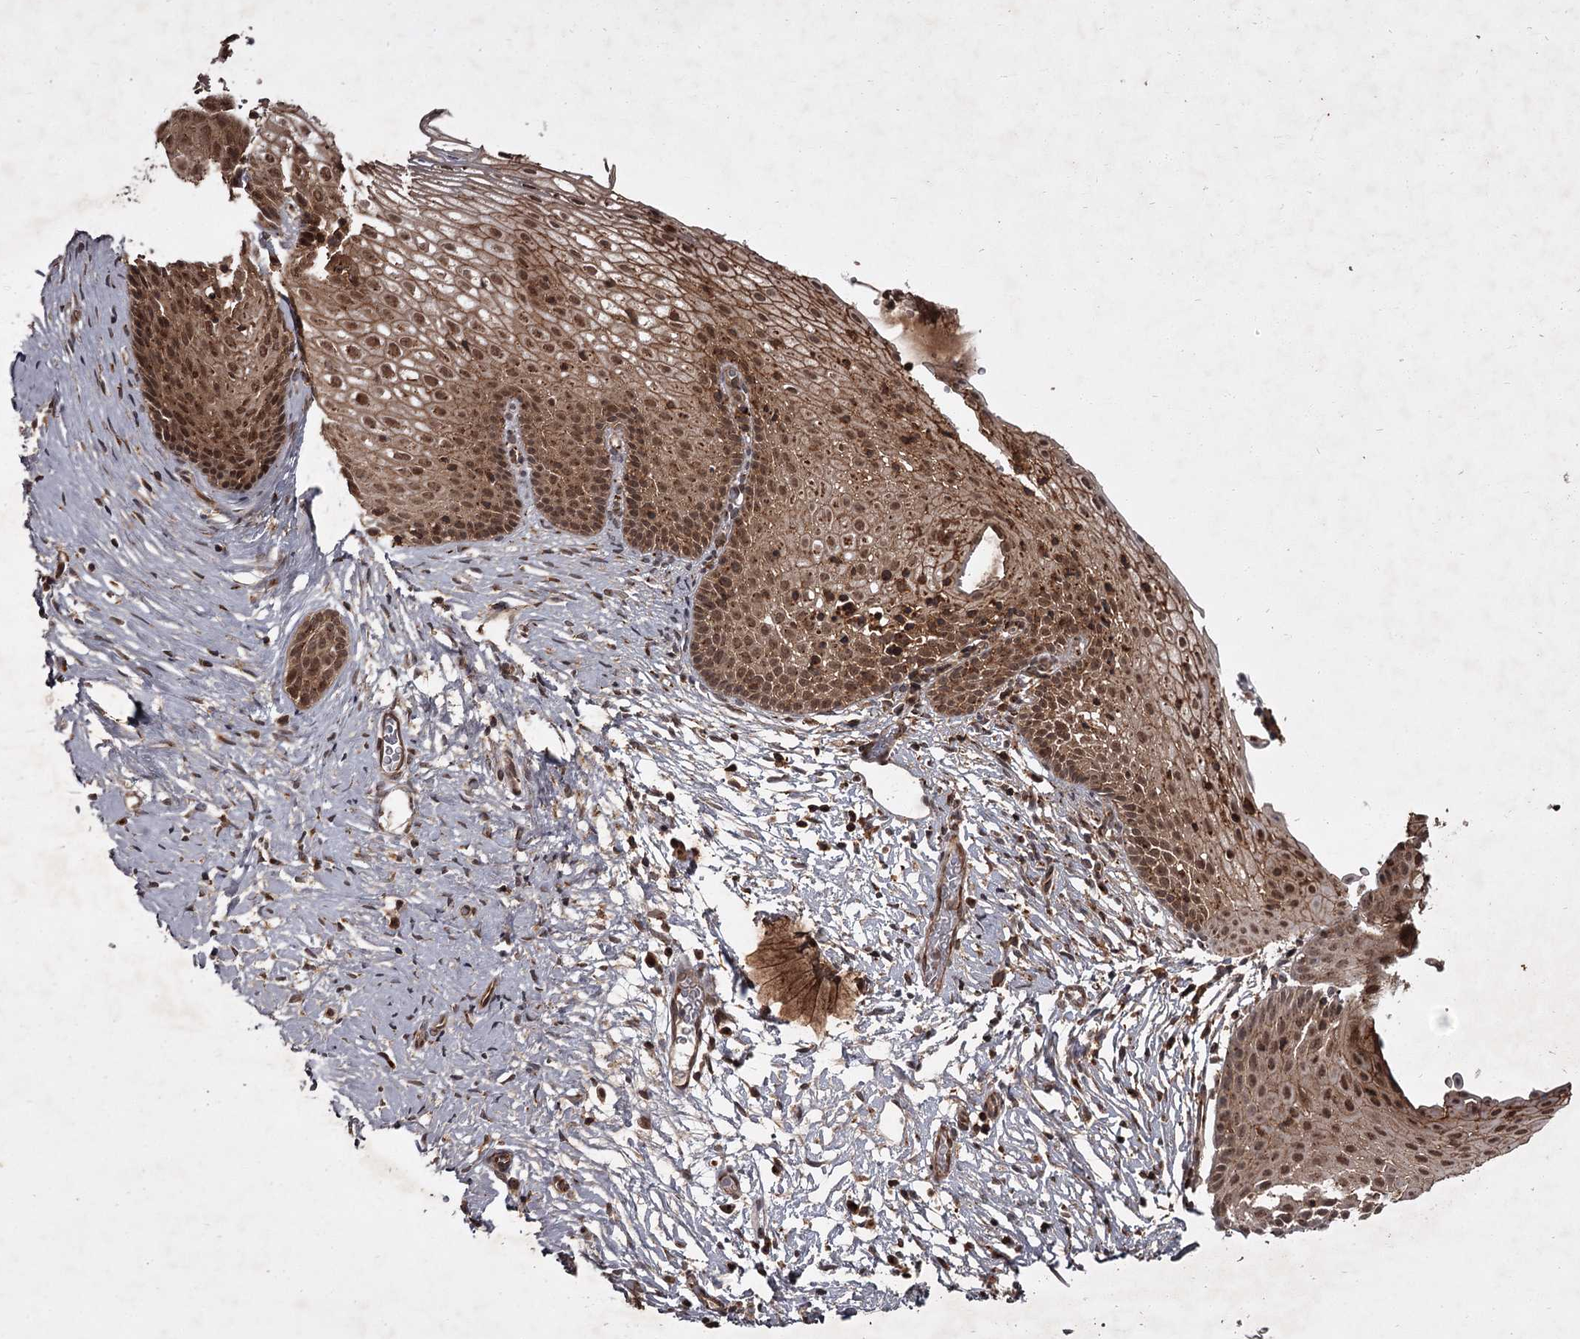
{"staining": {"intensity": "moderate", "quantity": ">75%", "location": "cytoplasmic/membranous"}, "tissue": "cervix", "cell_type": "Glandular cells", "image_type": "normal", "snomed": [{"axis": "morphology", "description": "Normal tissue, NOS"}, {"axis": "topography", "description": "Cervix"}], "caption": "This micrograph displays immunohistochemistry staining of normal human cervix, with medium moderate cytoplasmic/membranous positivity in about >75% of glandular cells.", "gene": "TBC1D23", "patient": {"sex": "female", "age": 33}}